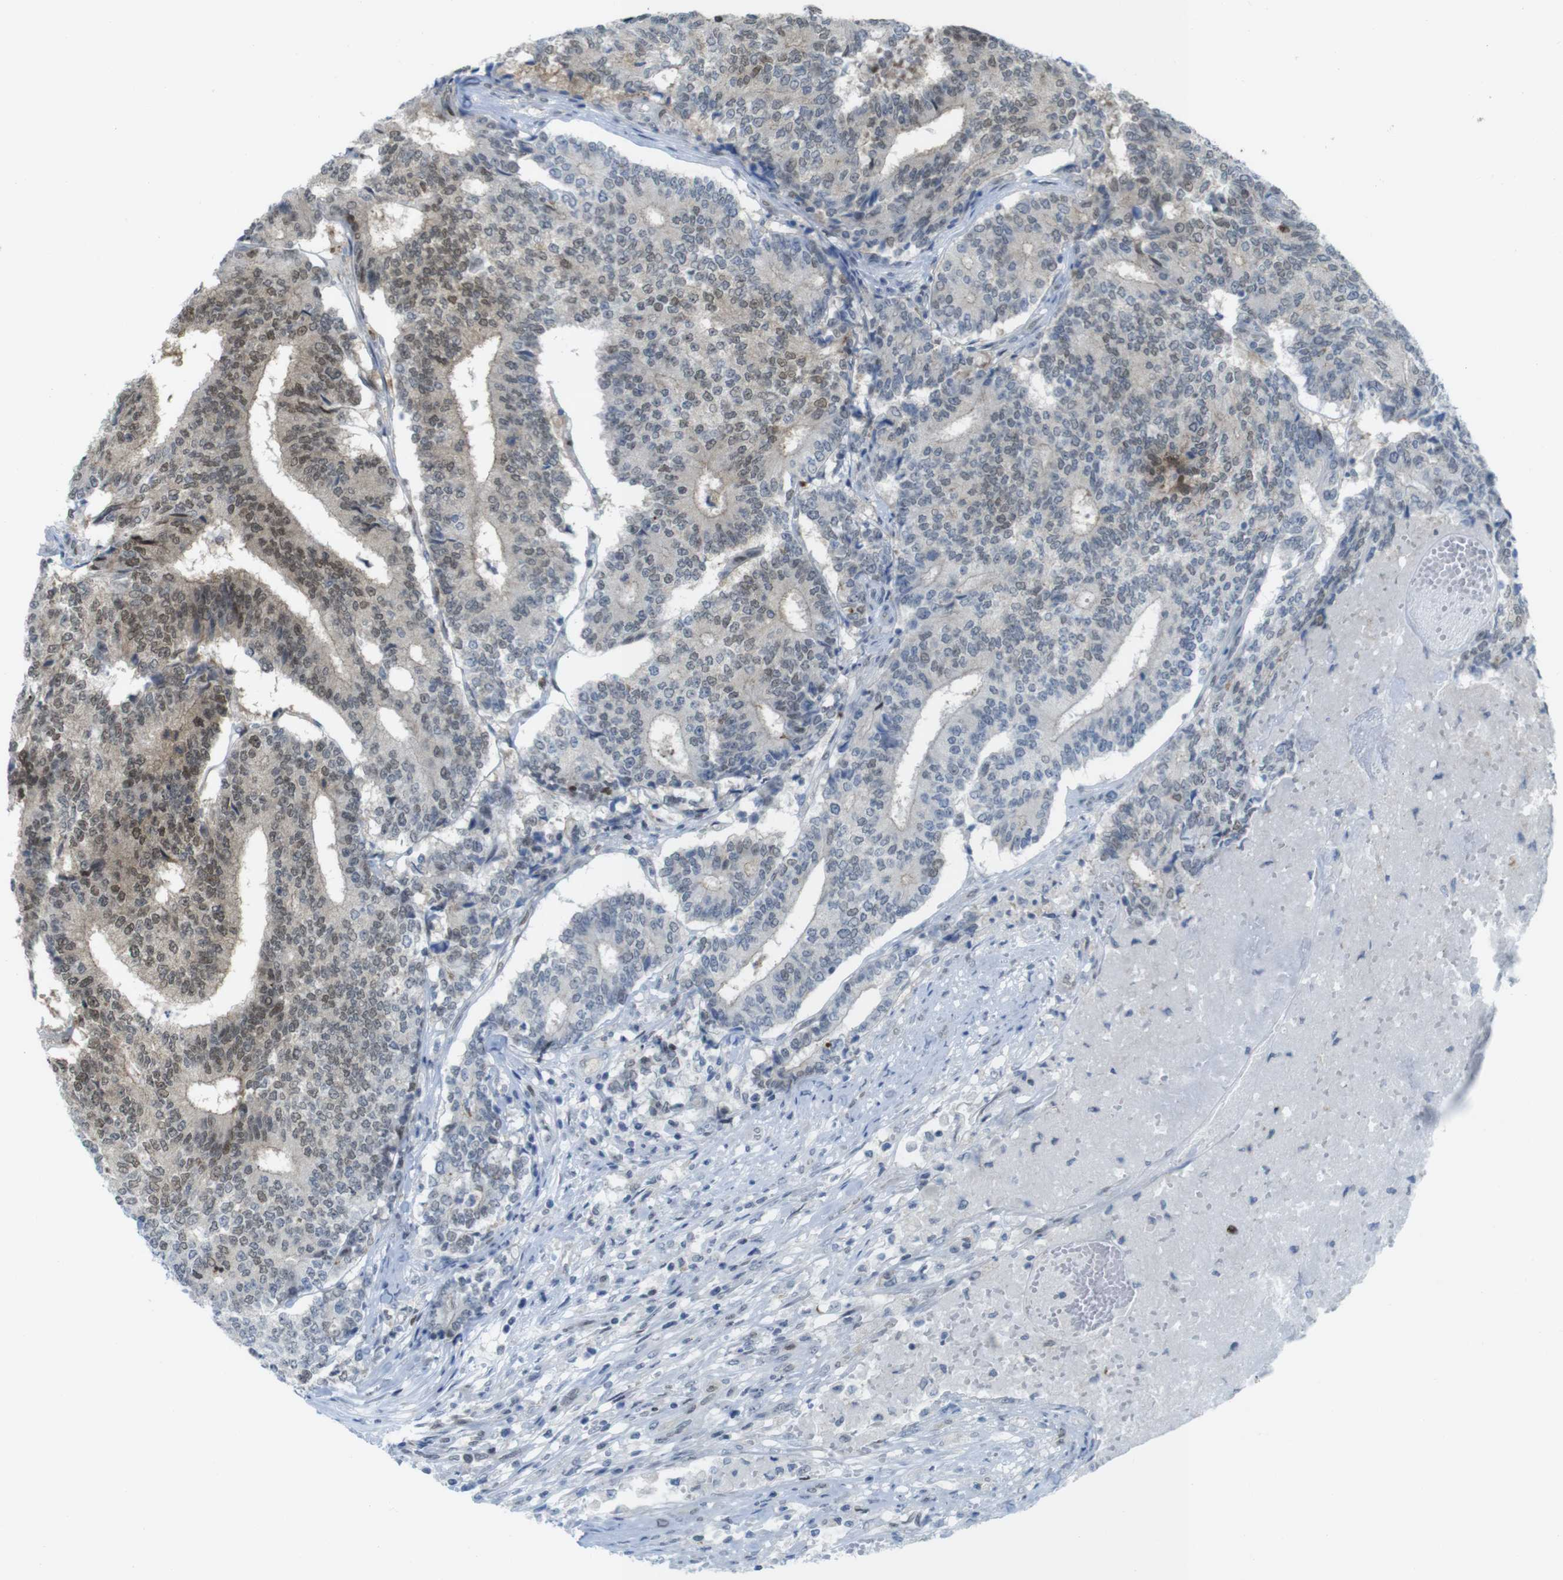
{"staining": {"intensity": "moderate", "quantity": "25%-75%", "location": "cytoplasmic/membranous,nuclear"}, "tissue": "prostate cancer", "cell_type": "Tumor cells", "image_type": "cancer", "snomed": [{"axis": "morphology", "description": "Normal tissue, NOS"}, {"axis": "morphology", "description": "Adenocarcinoma, High grade"}, {"axis": "topography", "description": "Prostate"}, {"axis": "topography", "description": "Seminal veicle"}], "caption": "Immunohistochemistry of human prostate adenocarcinoma (high-grade) displays medium levels of moderate cytoplasmic/membranous and nuclear positivity in about 25%-75% of tumor cells.", "gene": "UBB", "patient": {"sex": "male", "age": 55}}